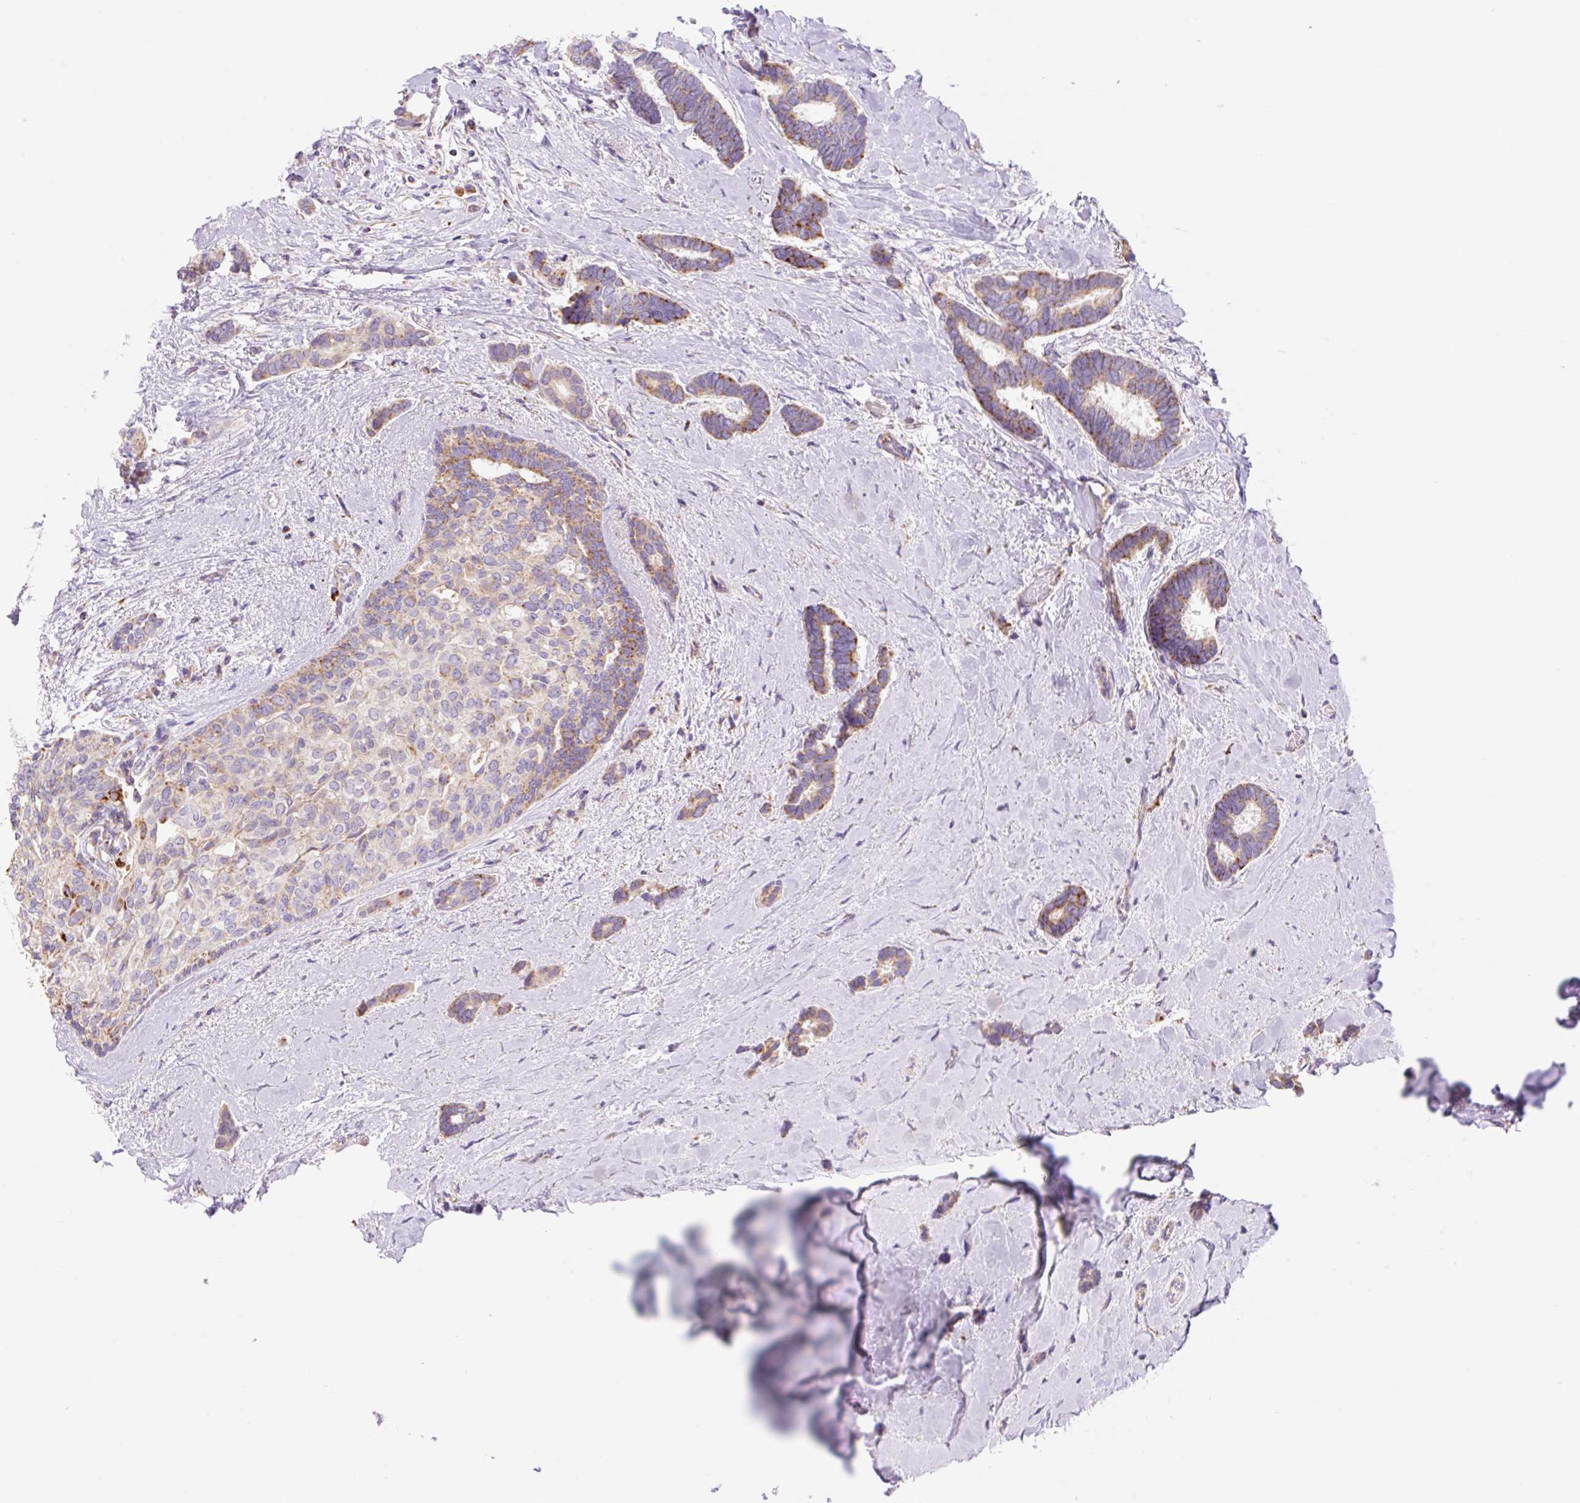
{"staining": {"intensity": "moderate", "quantity": "25%-75%", "location": "cytoplasmic/membranous"}, "tissue": "breast cancer", "cell_type": "Tumor cells", "image_type": "cancer", "snomed": [{"axis": "morphology", "description": "Duct carcinoma"}, {"axis": "topography", "description": "Breast"}], "caption": "A high-resolution micrograph shows immunohistochemistry (IHC) staining of intraductal carcinoma (breast), which displays moderate cytoplasmic/membranous expression in about 25%-75% of tumor cells. The staining was performed using DAB (3,3'-diaminobenzidine) to visualize the protein expression in brown, while the nuclei were stained in blue with hematoxylin (Magnification: 20x).", "gene": "ETNK2", "patient": {"sex": "female", "age": 73}}